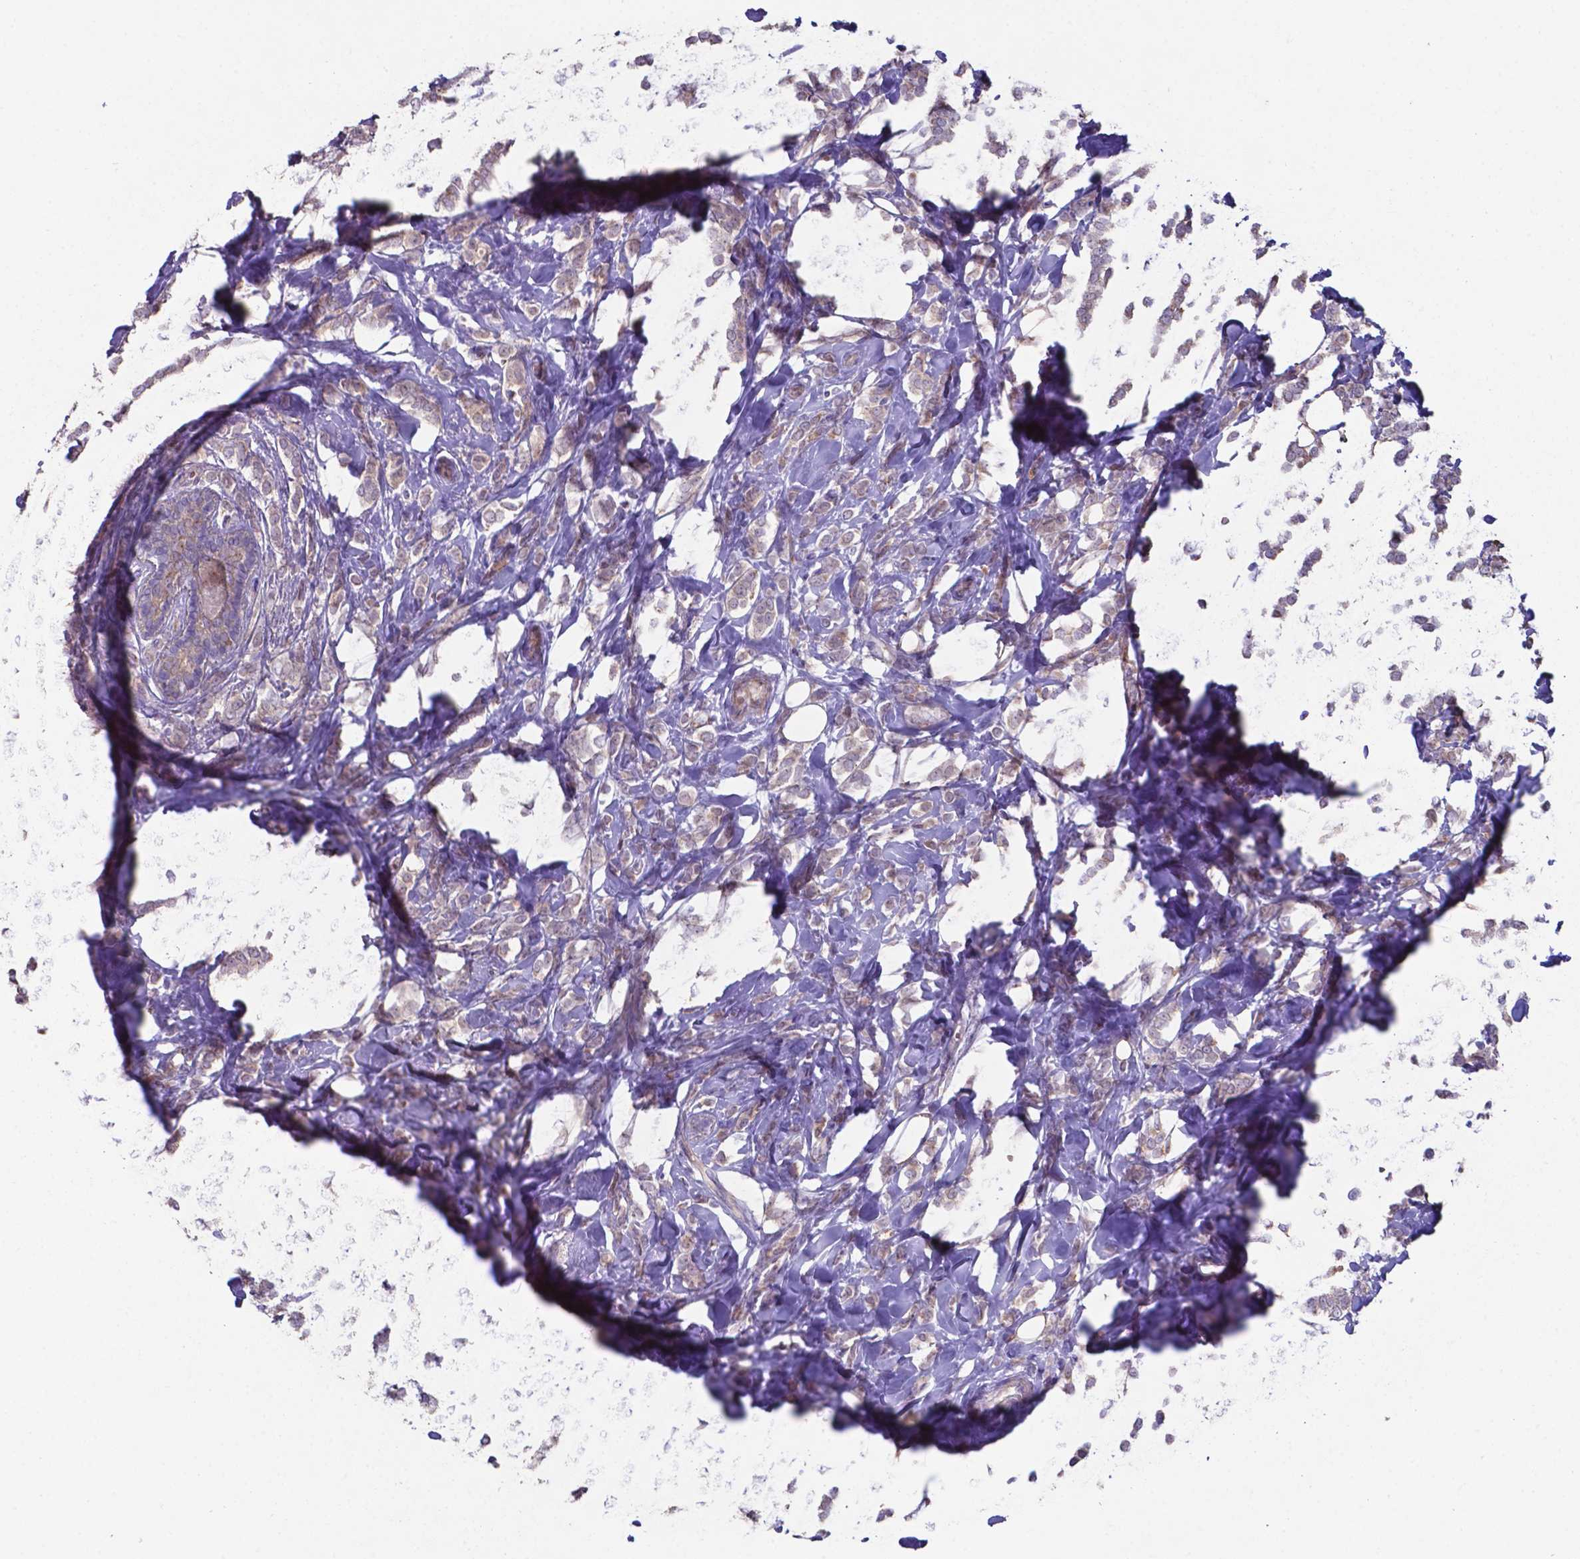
{"staining": {"intensity": "weak", "quantity": ">75%", "location": "cytoplasmic/membranous"}, "tissue": "breast cancer", "cell_type": "Tumor cells", "image_type": "cancer", "snomed": [{"axis": "morphology", "description": "Lobular carcinoma"}, {"axis": "topography", "description": "Breast"}], "caption": "High-magnification brightfield microscopy of breast cancer stained with DAB (brown) and counterstained with hematoxylin (blue). tumor cells exhibit weak cytoplasmic/membranous expression is present in about>75% of cells.", "gene": "TYRO3", "patient": {"sex": "female", "age": 49}}